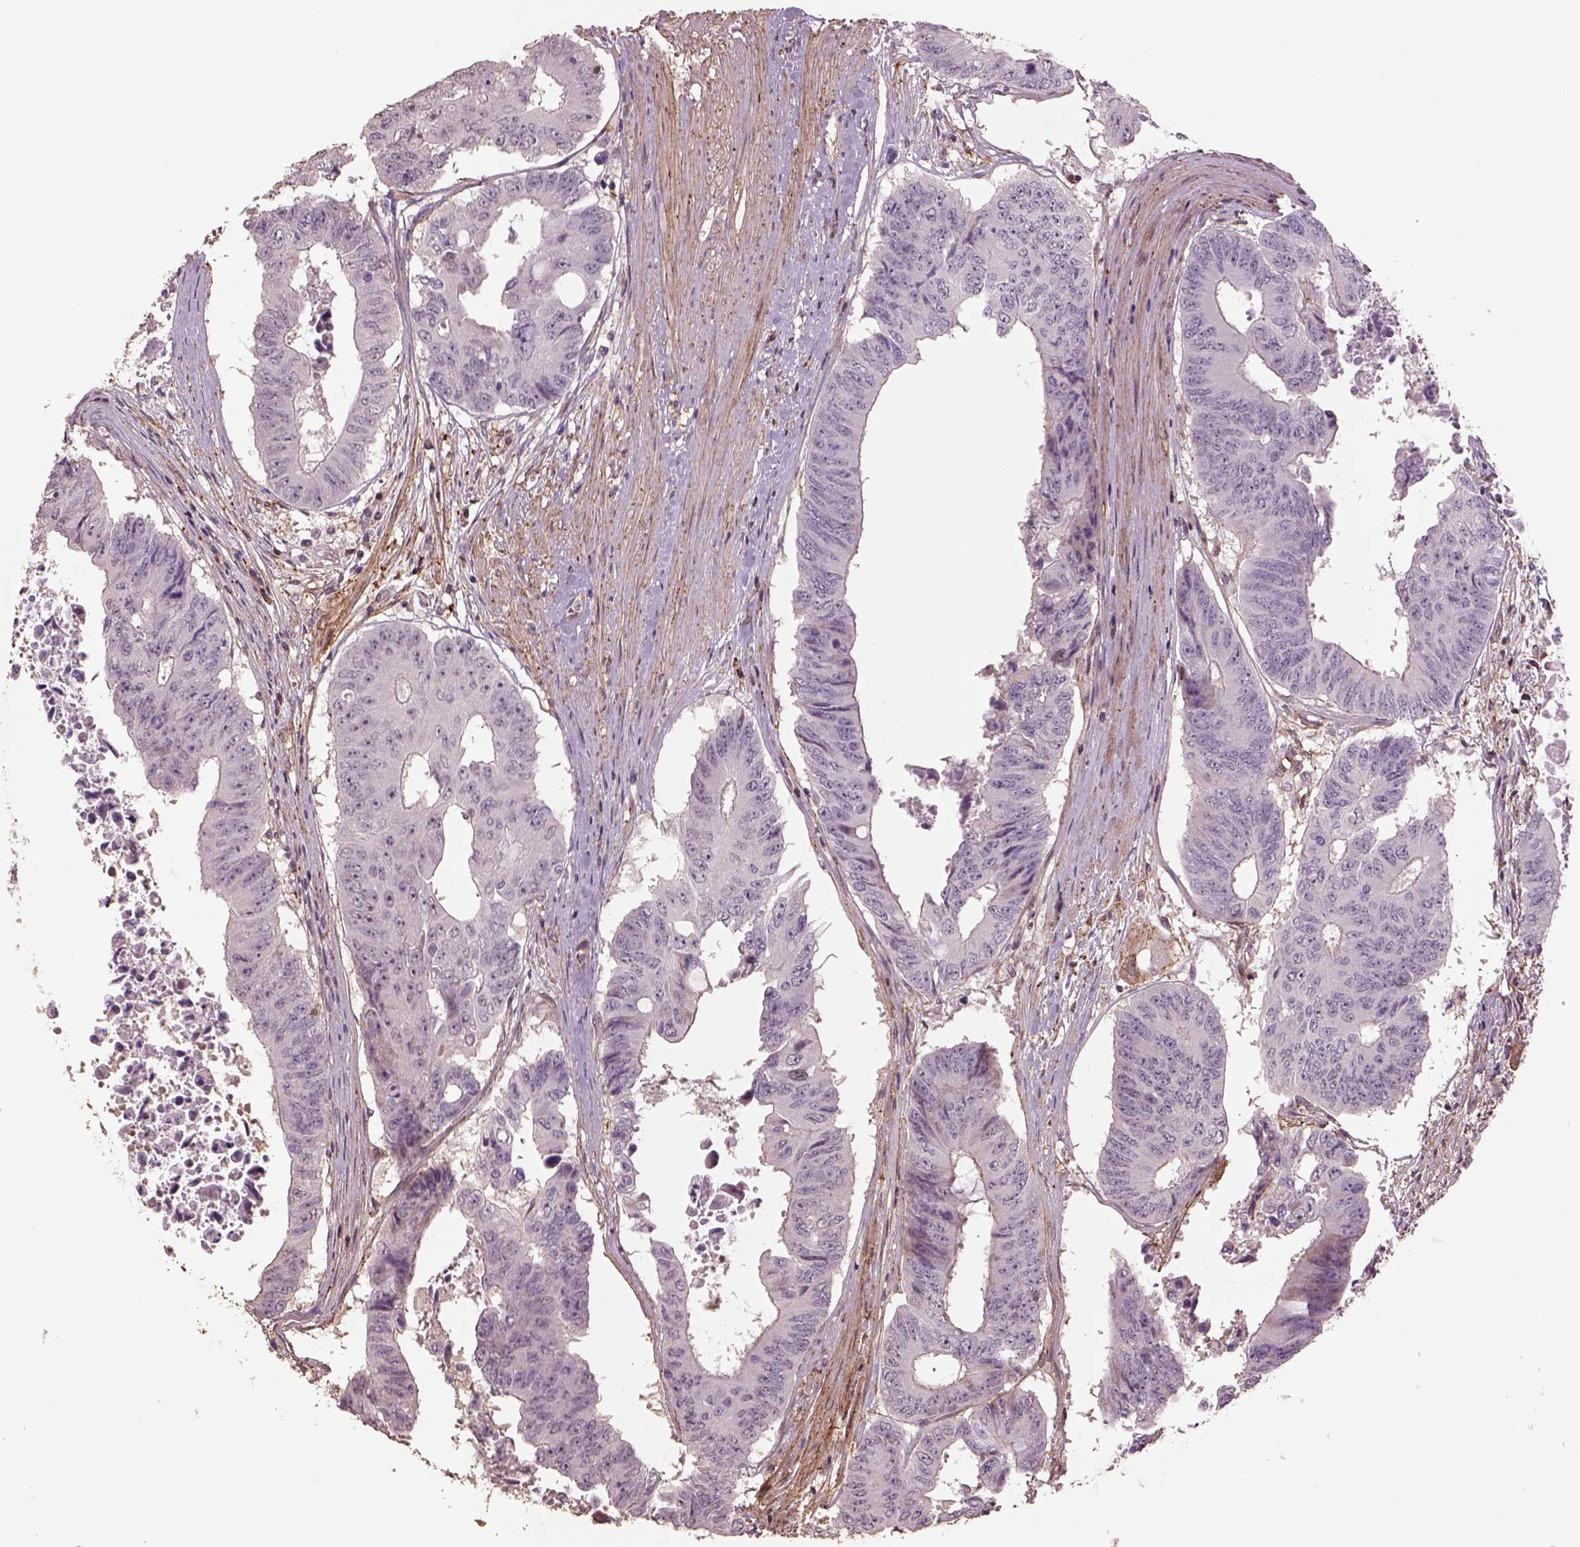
{"staining": {"intensity": "negative", "quantity": "none", "location": "none"}, "tissue": "colorectal cancer", "cell_type": "Tumor cells", "image_type": "cancer", "snomed": [{"axis": "morphology", "description": "Adenocarcinoma, NOS"}, {"axis": "topography", "description": "Rectum"}], "caption": "Immunohistochemical staining of human colorectal adenocarcinoma displays no significant staining in tumor cells.", "gene": "LIN7A", "patient": {"sex": "male", "age": 59}}